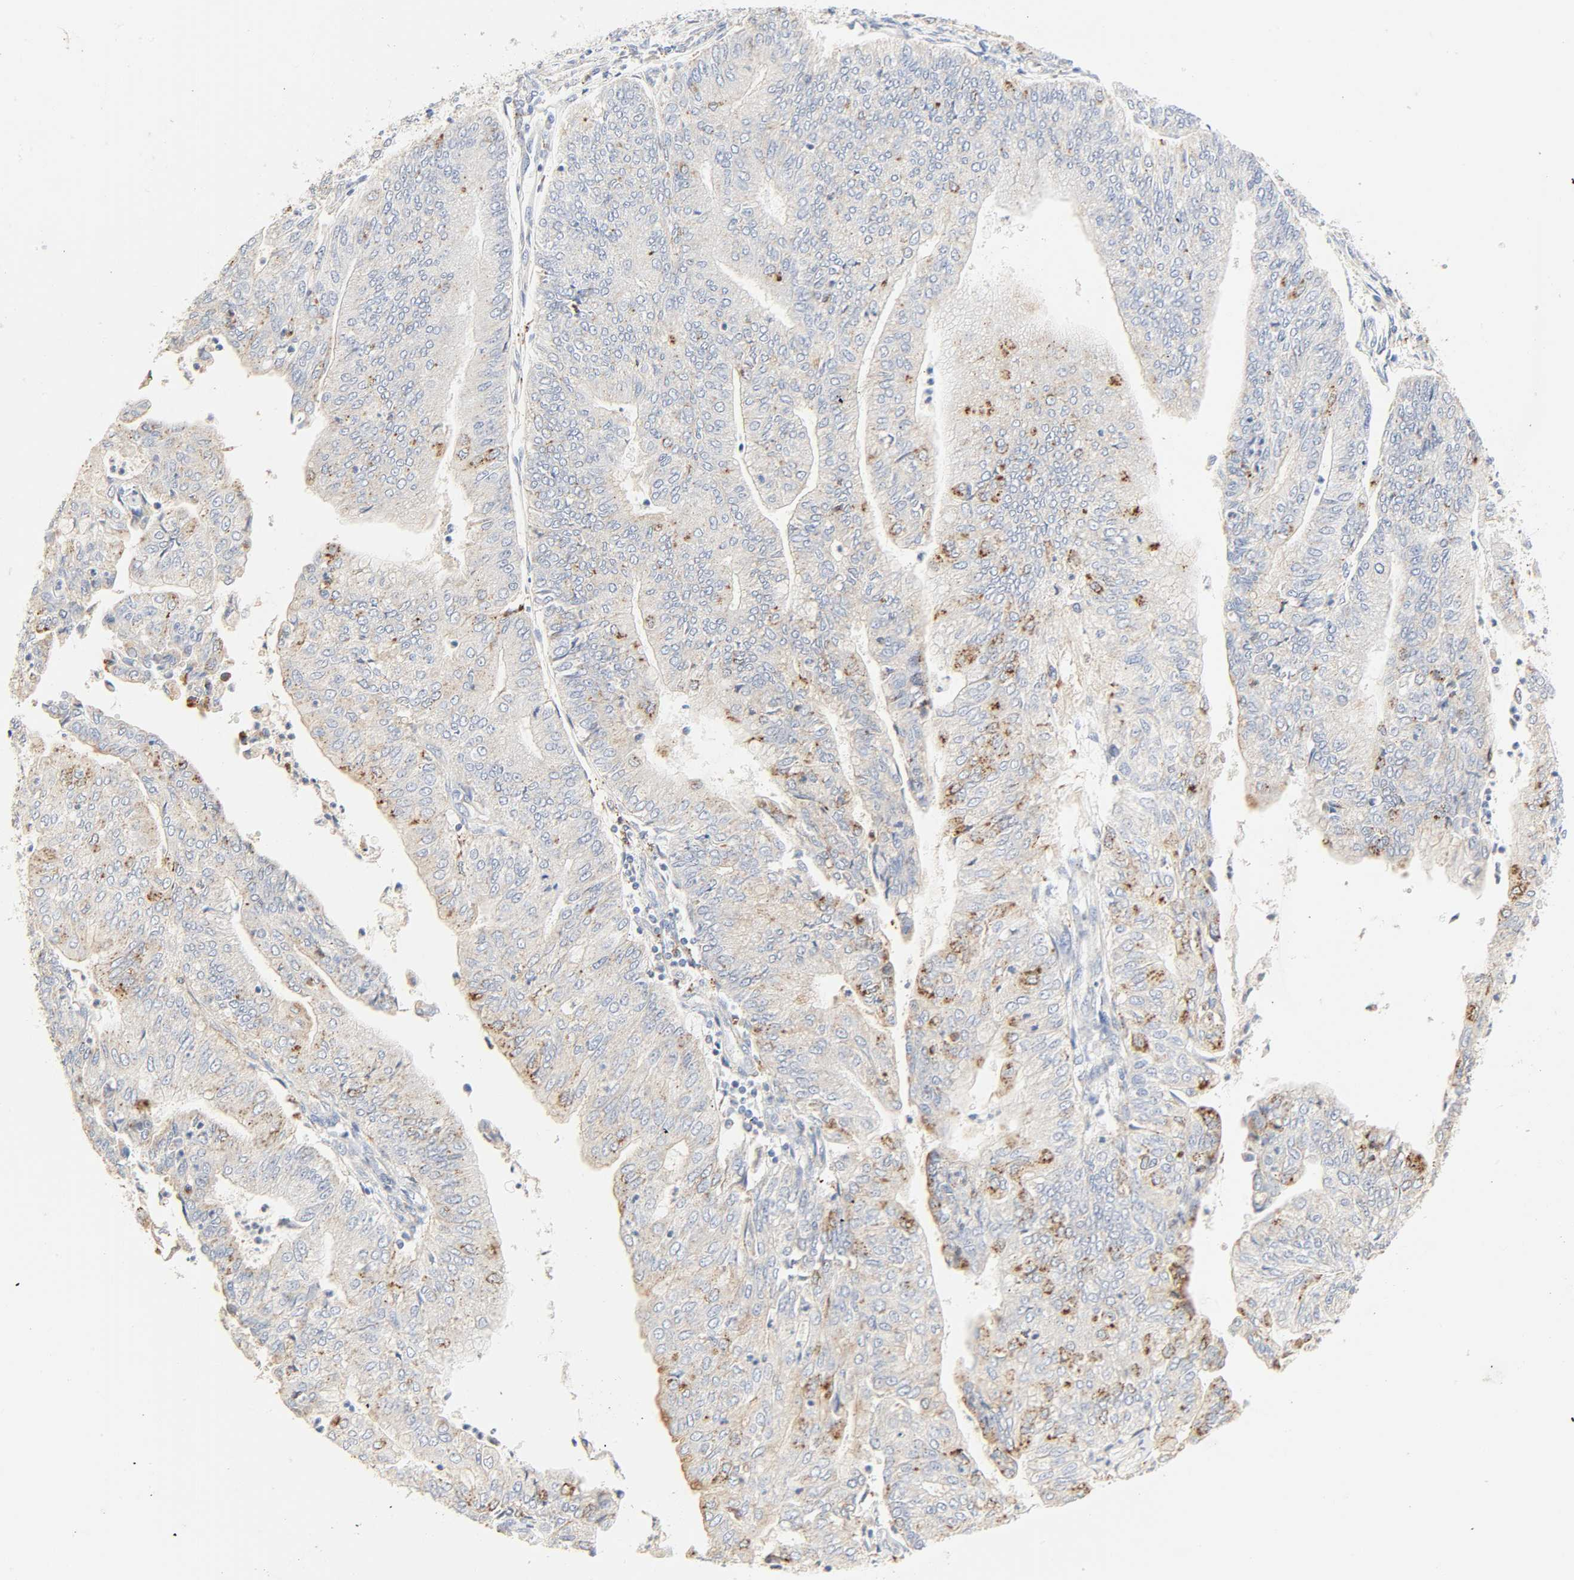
{"staining": {"intensity": "moderate", "quantity": "25%-75%", "location": "cytoplasmic/membranous"}, "tissue": "endometrial cancer", "cell_type": "Tumor cells", "image_type": "cancer", "snomed": [{"axis": "morphology", "description": "Adenocarcinoma, NOS"}, {"axis": "topography", "description": "Endometrium"}], "caption": "High-magnification brightfield microscopy of endometrial cancer stained with DAB (3,3'-diaminobenzidine) (brown) and counterstained with hematoxylin (blue). tumor cells exhibit moderate cytoplasmic/membranous positivity is appreciated in about25%-75% of cells.", "gene": "CAMK2A", "patient": {"sex": "female", "age": 59}}